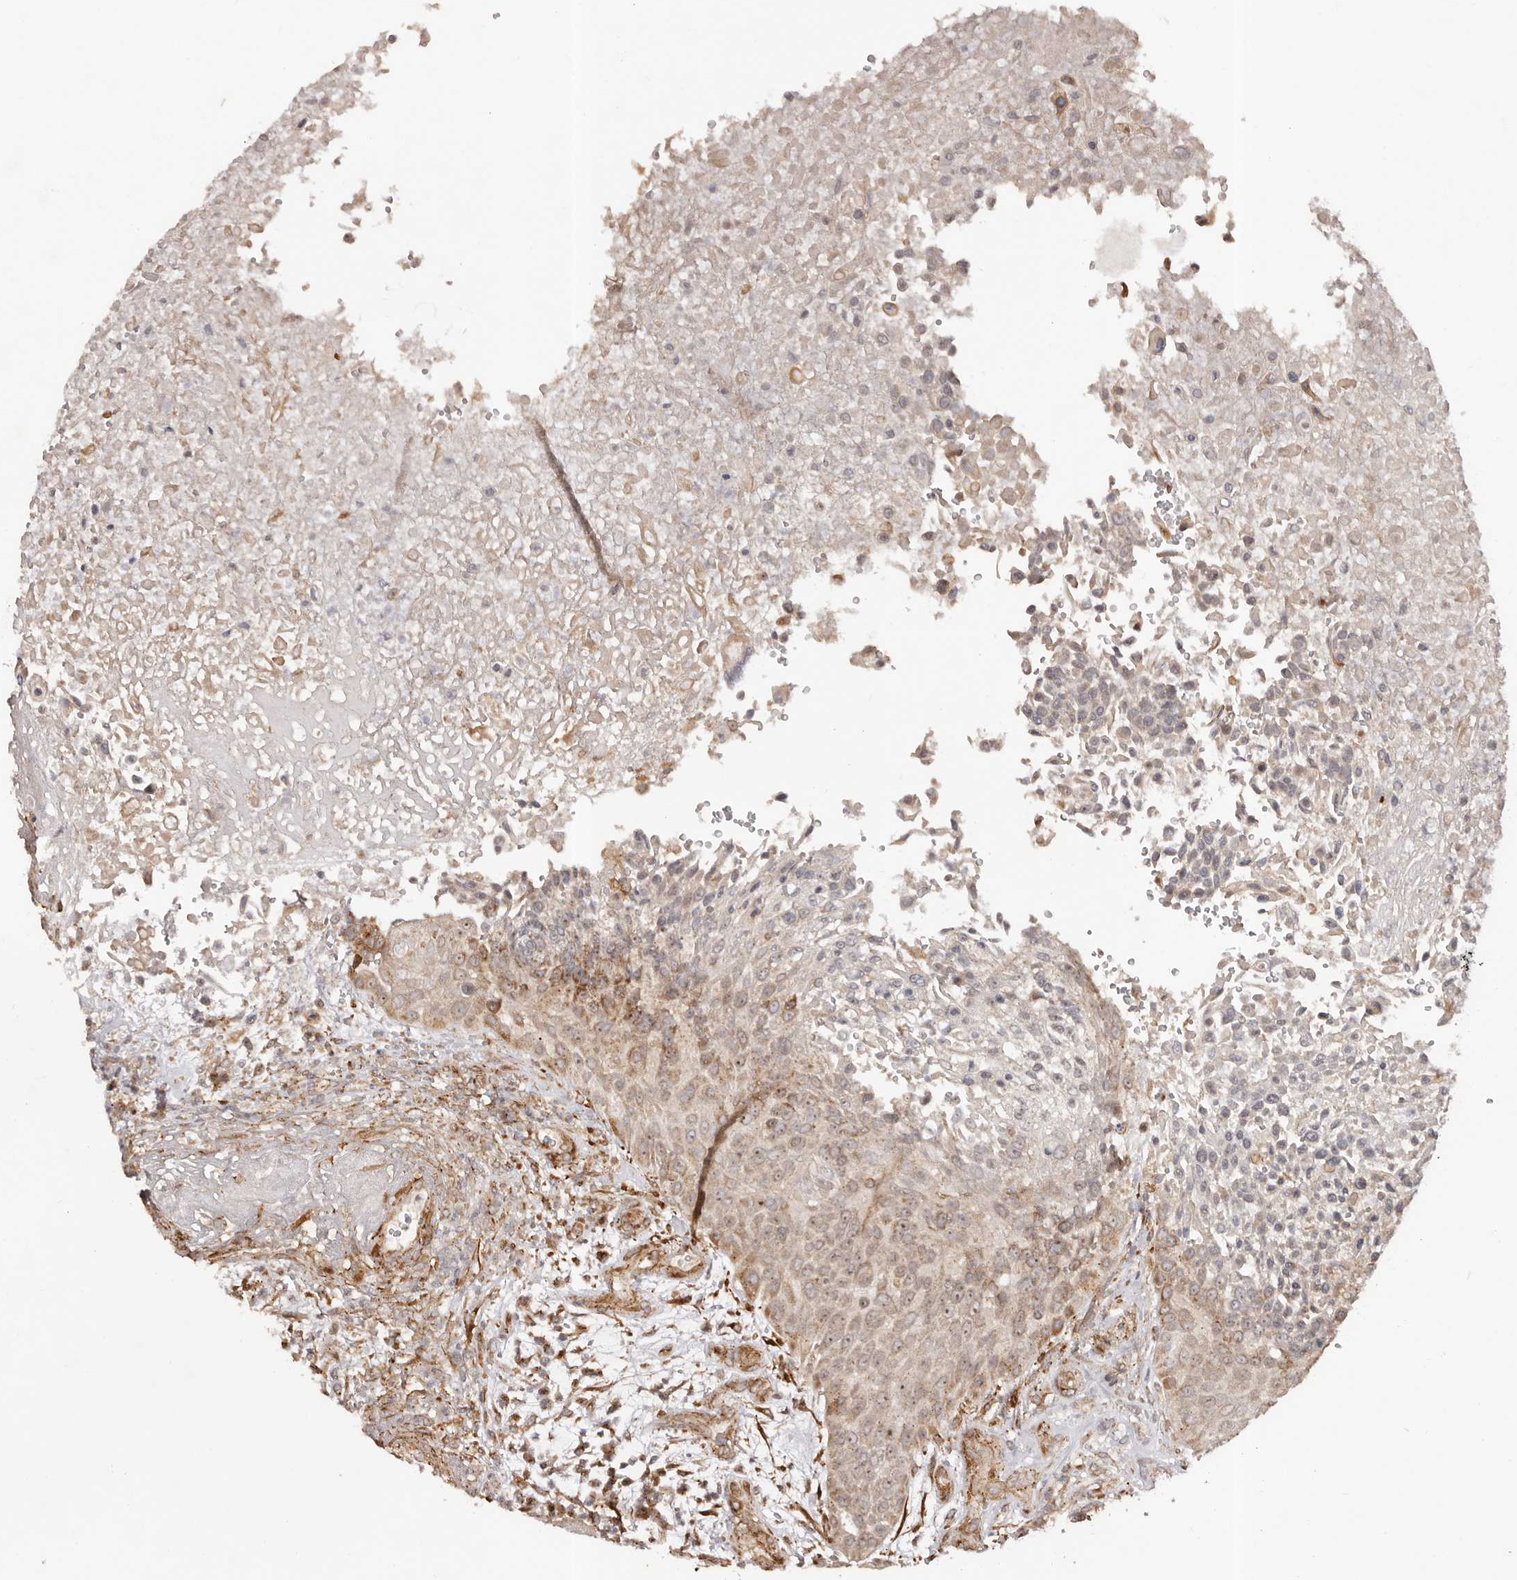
{"staining": {"intensity": "moderate", "quantity": ">75%", "location": "cytoplasmic/membranous,nuclear"}, "tissue": "urothelial cancer", "cell_type": "Tumor cells", "image_type": "cancer", "snomed": [{"axis": "morphology", "description": "Urothelial carcinoma, High grade"}, {"axis": "topography", "description": "Urinary bladder"}], "caption": "Immunohistochemical staining of high-grade urothelial carcinoma shows moderate cytoplasmic/membranous and nuclear protein expression in approximately >75% of tumor cells.", "gene": "MICAL2", "patient": {"sex": "female", "age": 63}}